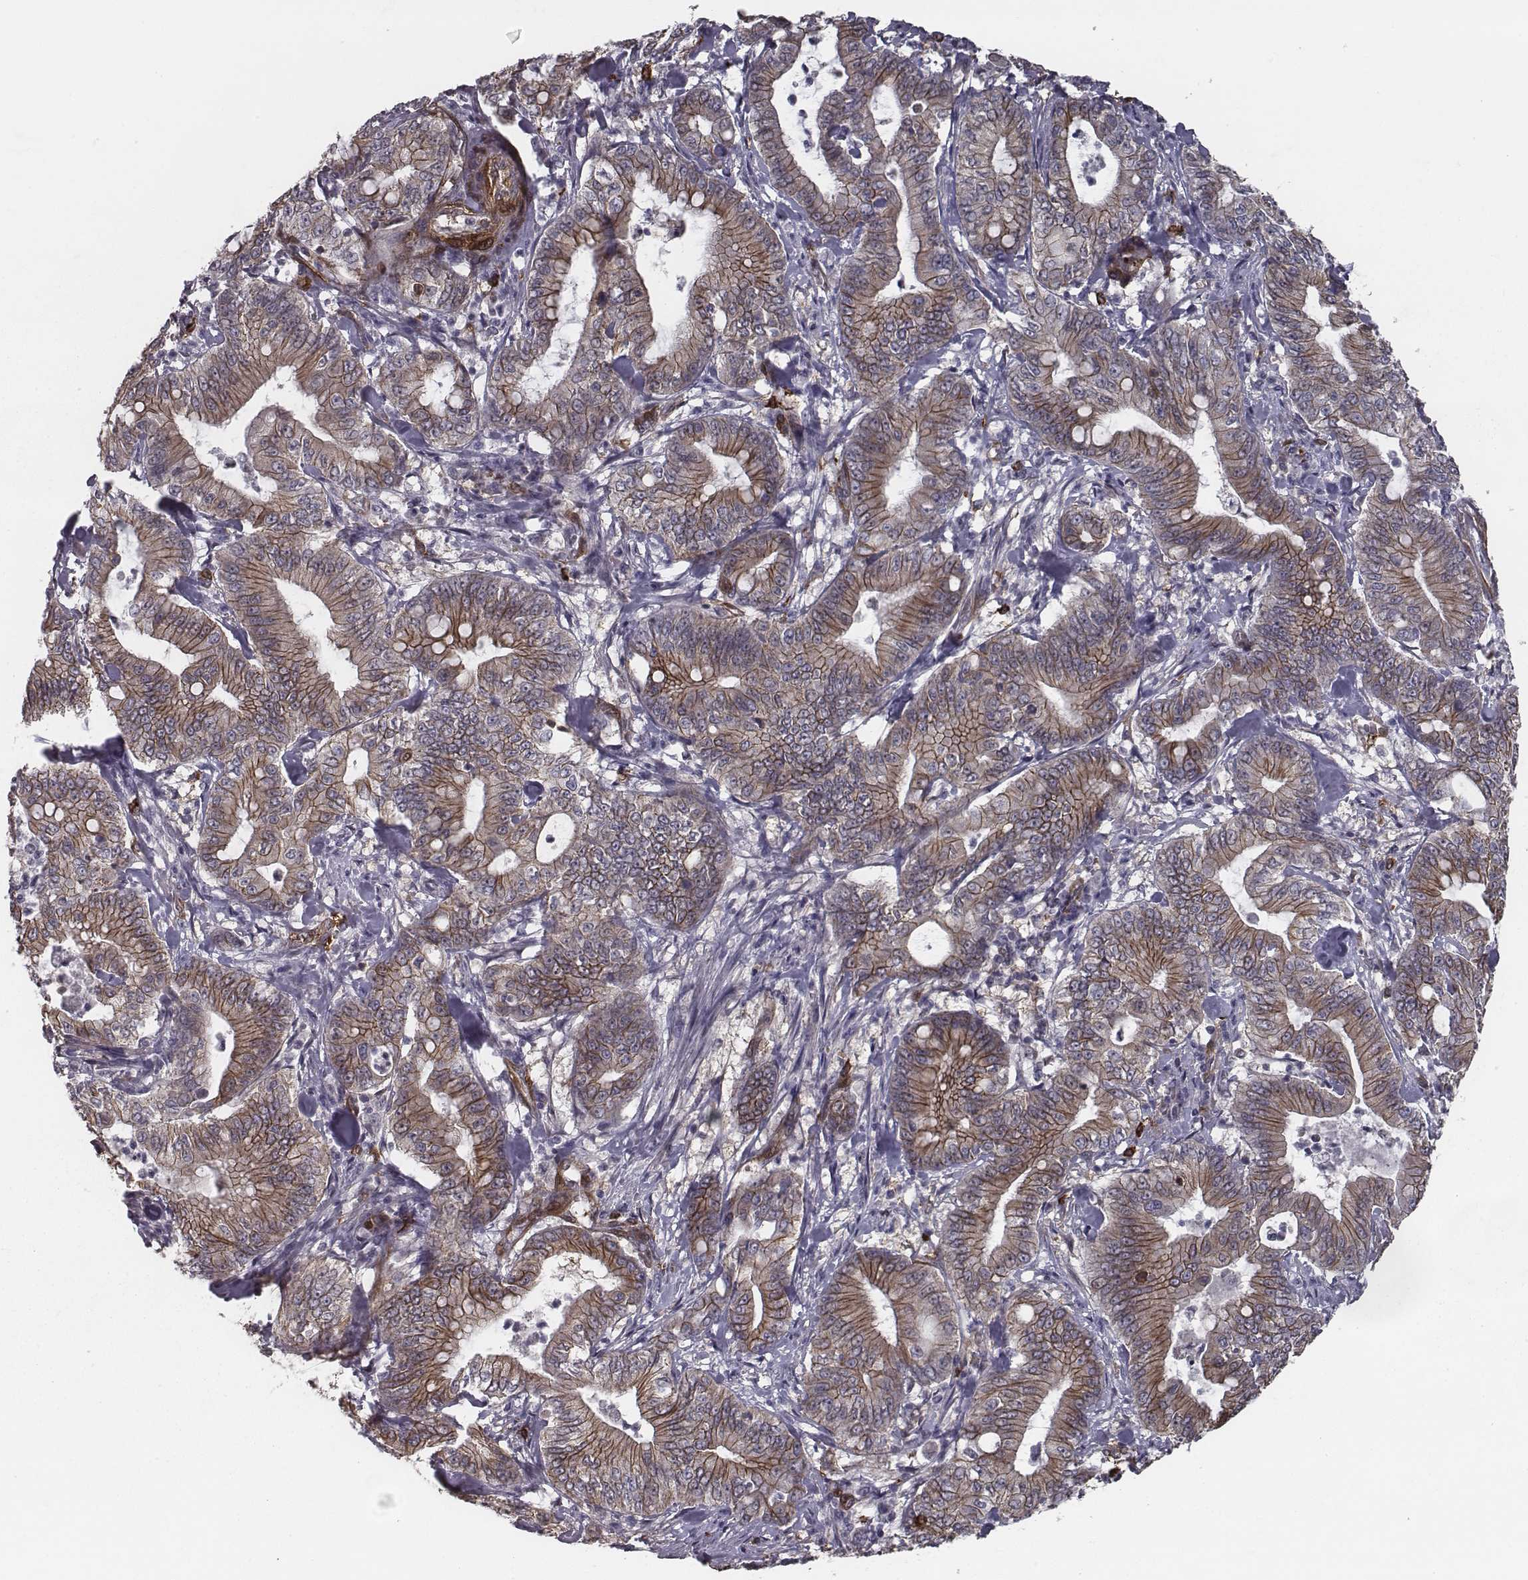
{"staining": {"intensity": "moderate", "quantity": ">75%", "location": "cytoplasmic/membranous"}, "tissue": "pancreatic cancer", "cell_type": "Tumor cells", "image_type": "cancer", "snomed": [{"axis": "morphology", "description": "Adenocarcinoma, NOS"}, {"axis": "topography", "description": "Pancreas"}], "caption": "Immunohistochemistry (IHC) of human pancreatic cancer demonstrates medium levels of moderate cytoplasmic/membranous expression in approximately >75% of tumor cells.", "gene": "ISYNA1", "patient": {"sex": "male", "age": 71}}